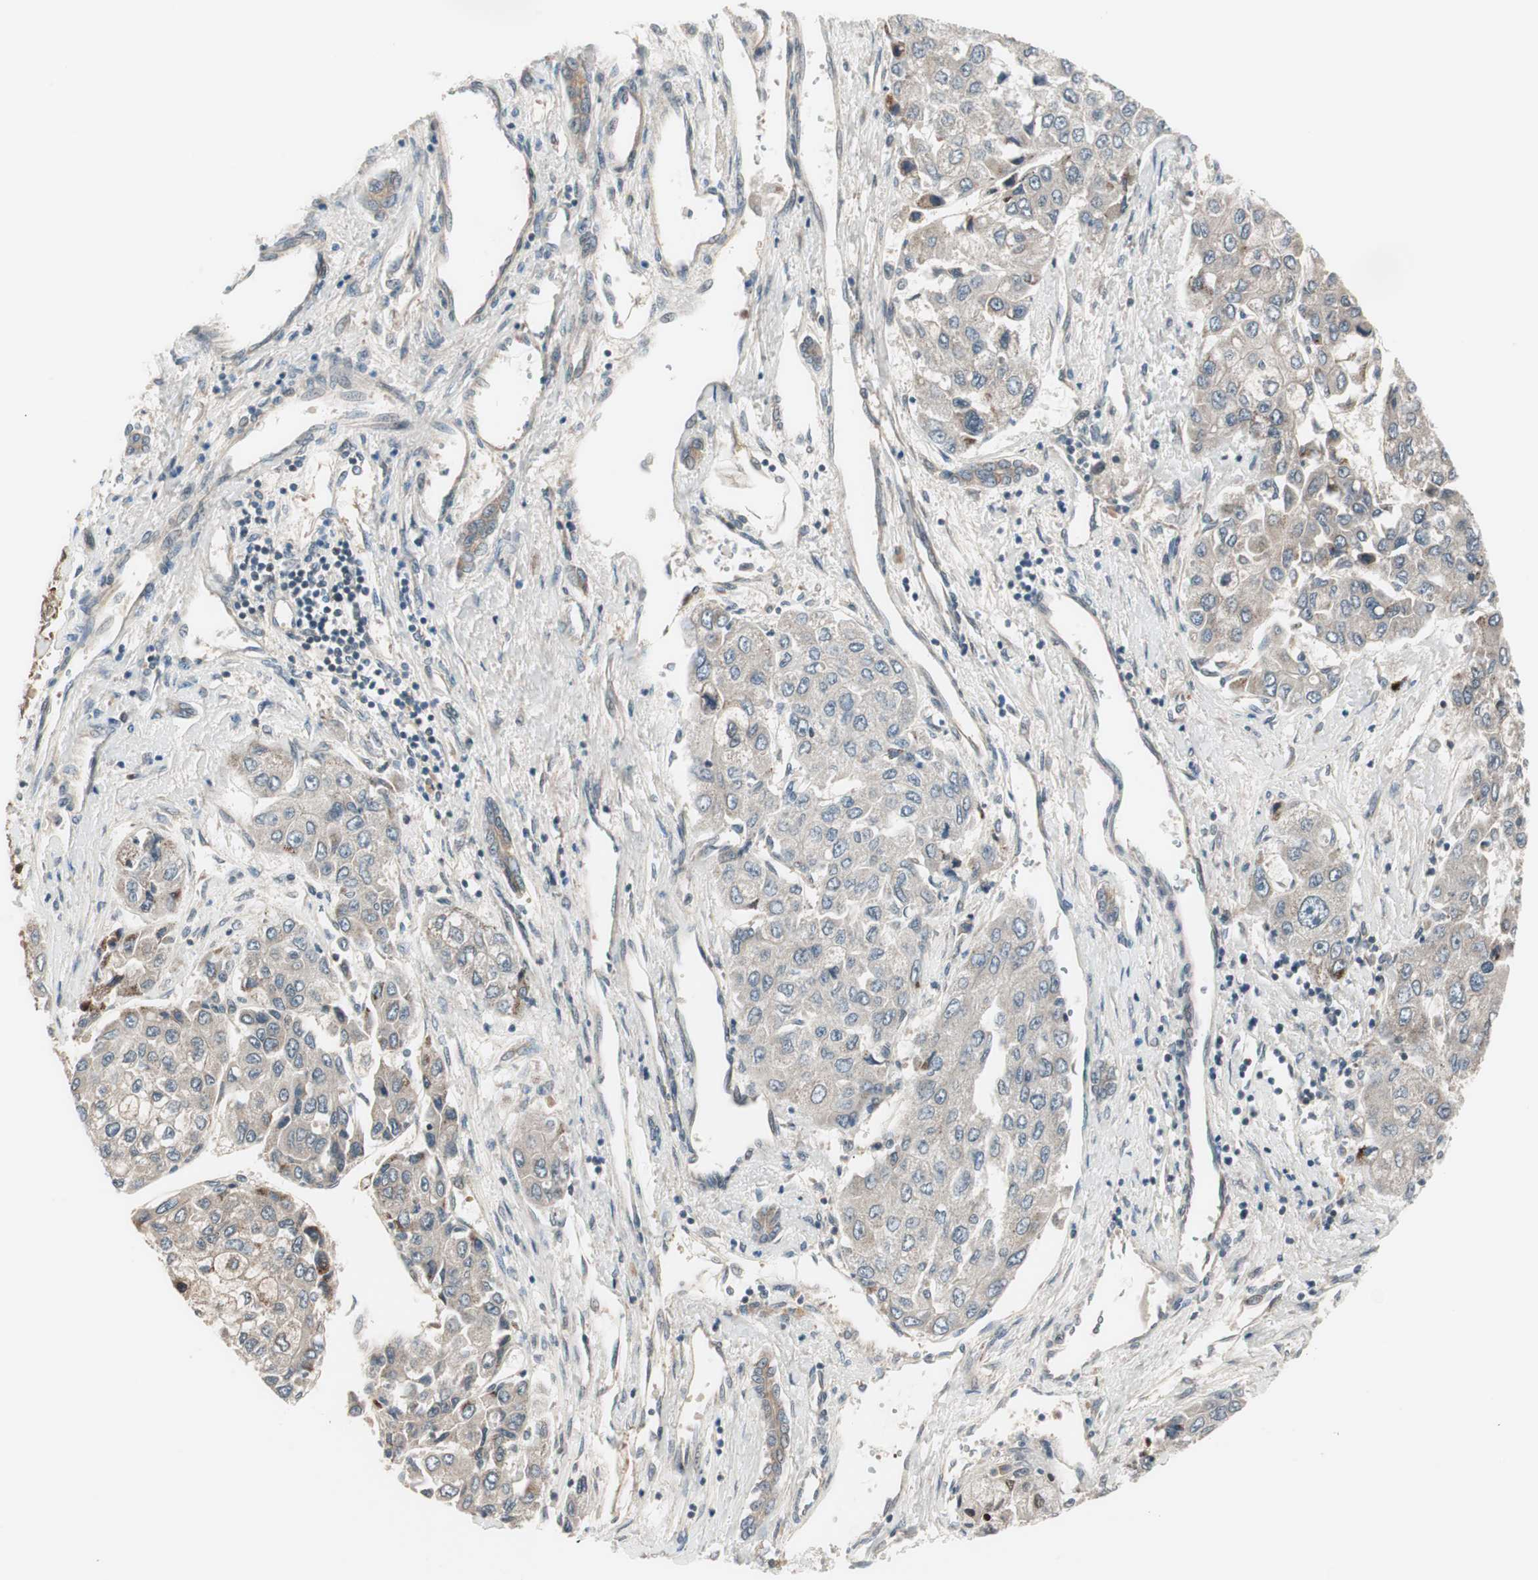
{"staining": {"intensity": "weak", "quantity": ">75%", "location": "cytoplasmic/membranous"}, "tissue": "liver cancer", "cell_type": "Tumor cells", "image_type": "cancer", "snomed": [{"axis": "morphology", "description": "Carcinoma, Hepatocellular, NOS"}, {"axis": "topography", "description": "Liver"}], "caption": "Immunohistochemistry (DAB (3,3'-diaminobenzidine)) staining of human liver cancer exhibits weak cytoplasmic/membranous protein positivity in approximately >75% of tumor cells.", "gene": "PRKG2", "patient": {"sex": "female", "age": 66}}